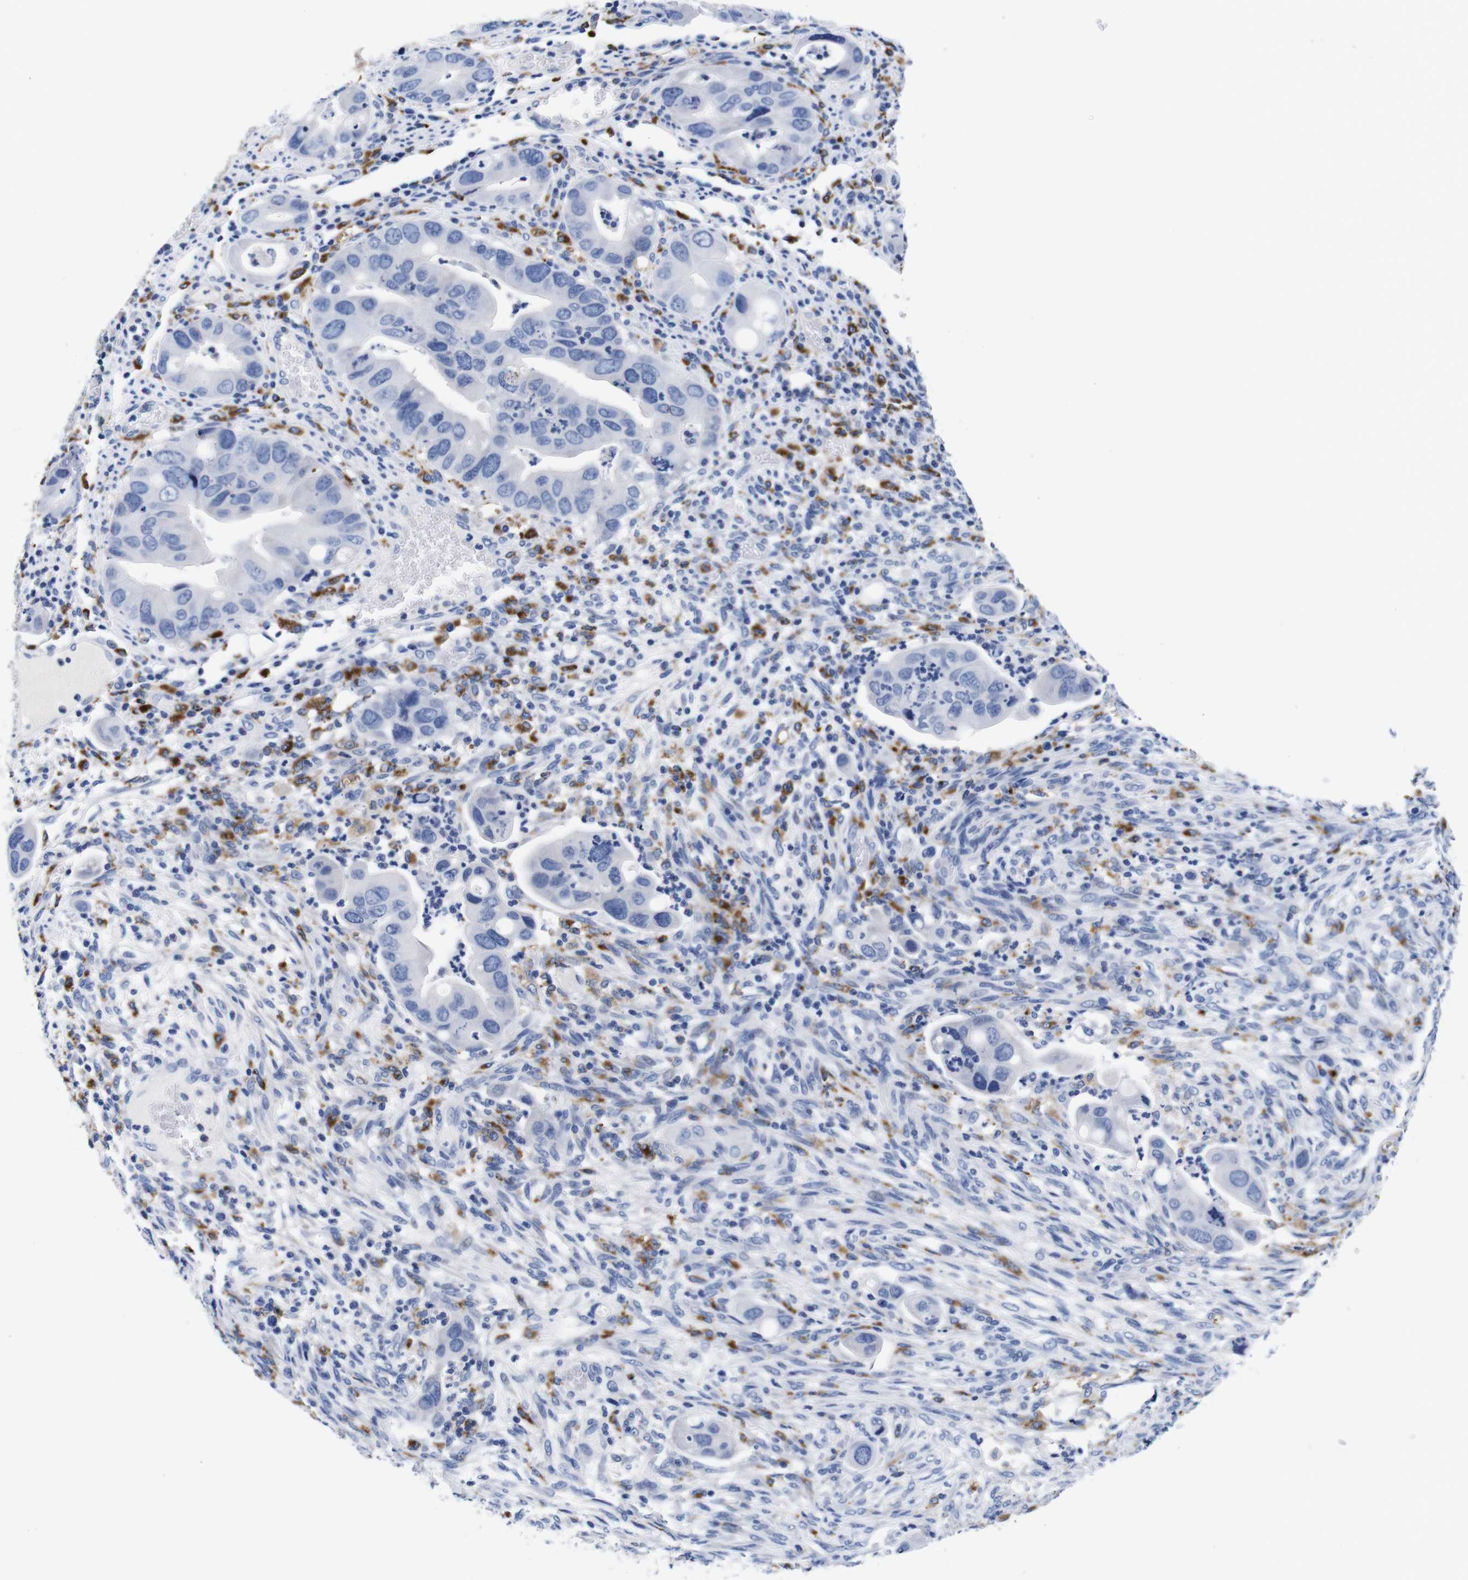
{"staining": {"intensity": "negative", "quantity": "none", "location": "none"}, "tissue": "colorectal cancer", "cell_type": "Tumor cells", "image_type": "cancer", "snomed": [{"axis": "morphology", "description": "Adenocarcinoma, NOS"}, {"axis": "topography", "description": "Rectum"}], "caption": "High power microscopy image of an immunohistochemistry histopathology image of colorectal adenocarcinoma, revealing no significant staining in tumor cells.", "gene": "HLA-DMB", "patient": {"sex": "female", "age": 57}}